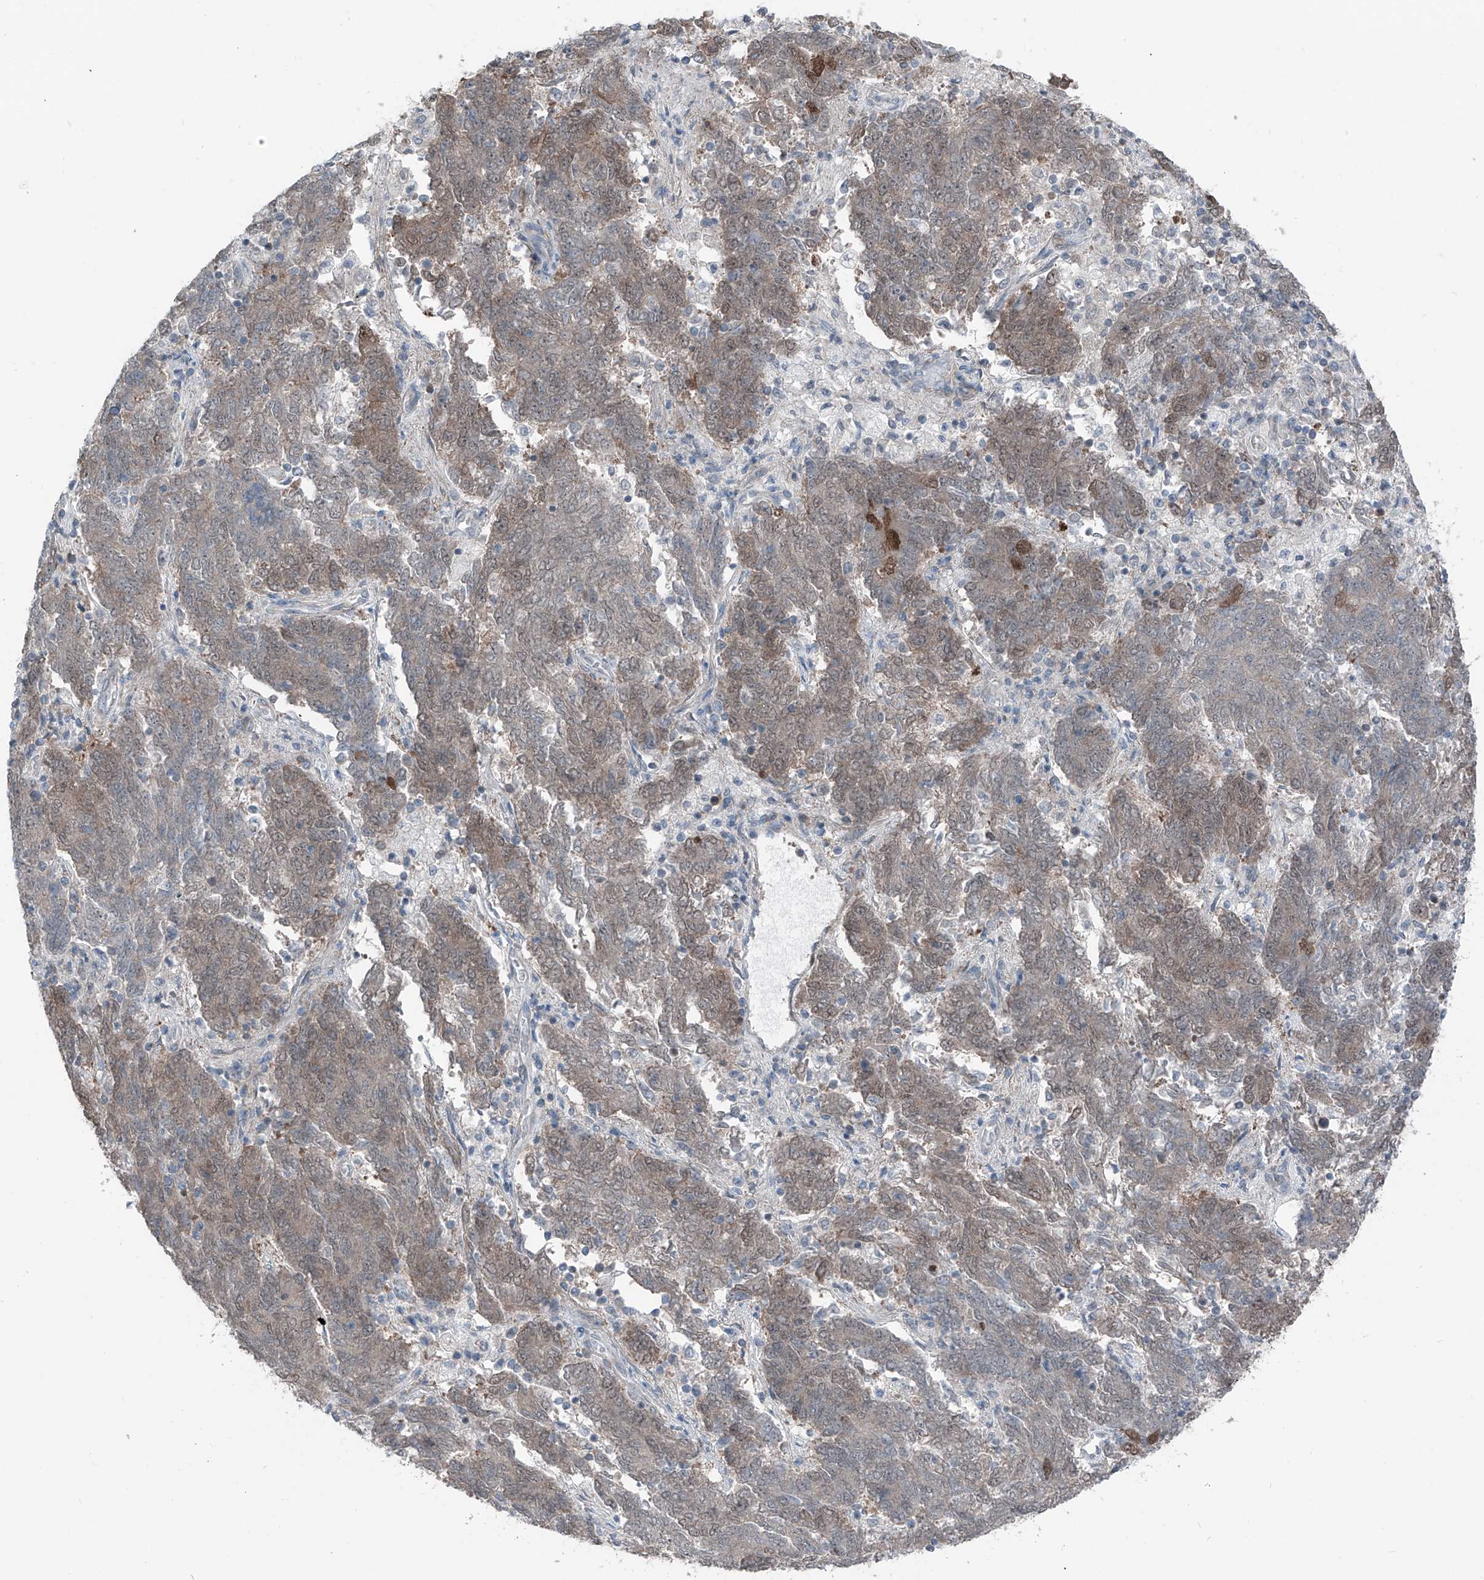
{"staining": {"intensity": "weak", "quantity": ">75%", "location": "cytoplasmic/membranous"}, "tissue": "endometrial cancer", "cell_type": "Tumor cells", "image_type": "cancer", "snomed": [{"axis": "morphology", "description": "Adenocarcinoma, NOS"}, {"axis": "topography", "description": "Endometrium"}], "caption": "Immunohistochemical staining of human endometrial adenocarcinoma displays weak cytoplasmic/membranous protein staining in about >75% of tumor cells.", "gene": "HSPB11", "patient": {"sex": "female", "age": 80}}